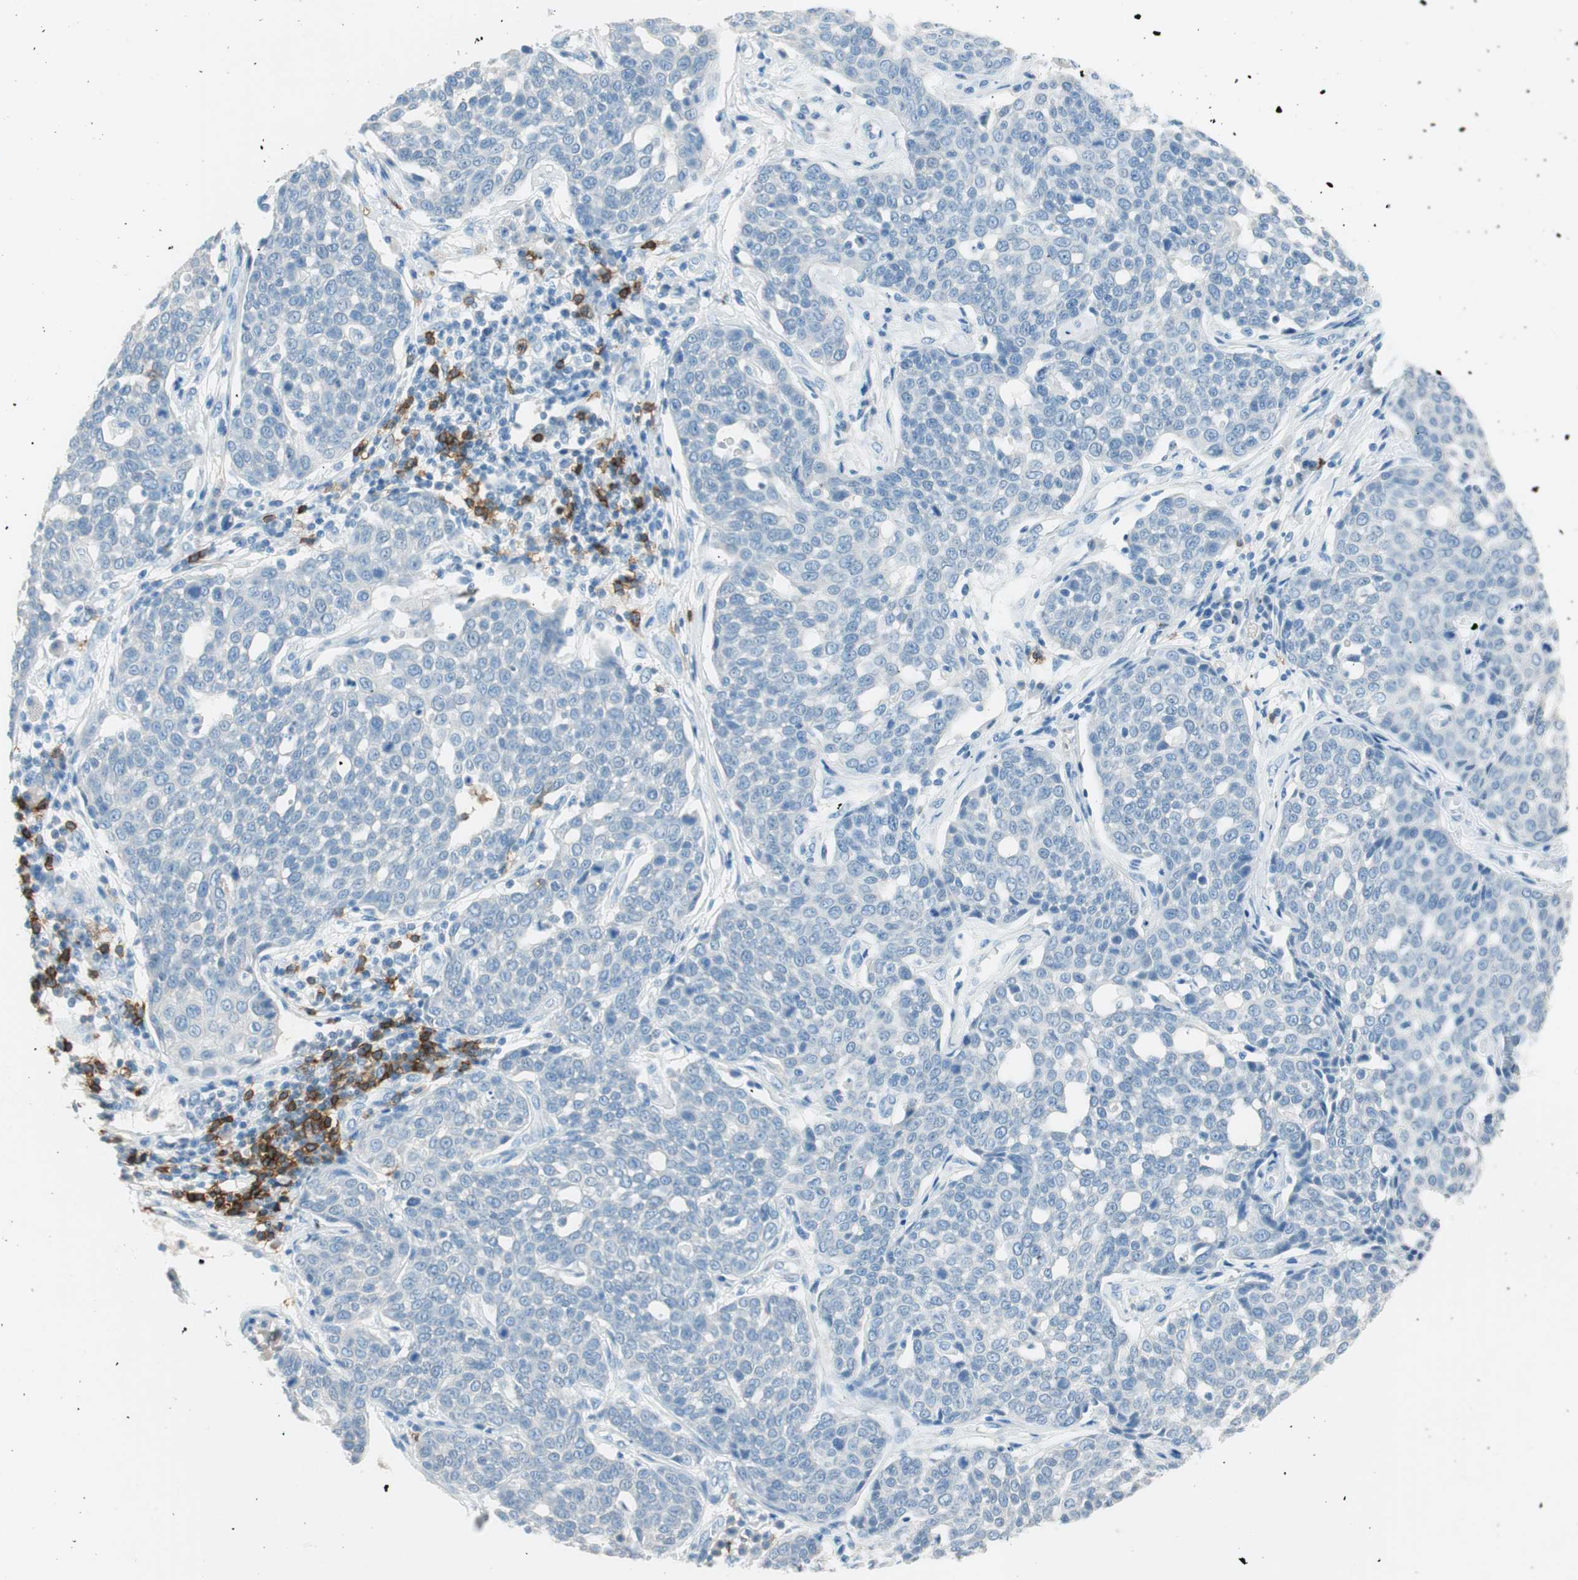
{"staining": {"intensity": "negative", "quantity": "none", "location": "none"}, "tissue": "cervical cancer", "cell_type": "Tumor cells", "image_type": "cancer", "snomed": [{"axis": "morphology", "description": "Squamous cell carcinoma, NOS"}, {"axis": "topography", "description": "Cervix"}], "caption": "Protein analysis of cervical cancer demonstrates no significant staining in tumor cells.", "gene": "TNFRSF13C", "patient": {"sex": "female", "age": 34}}